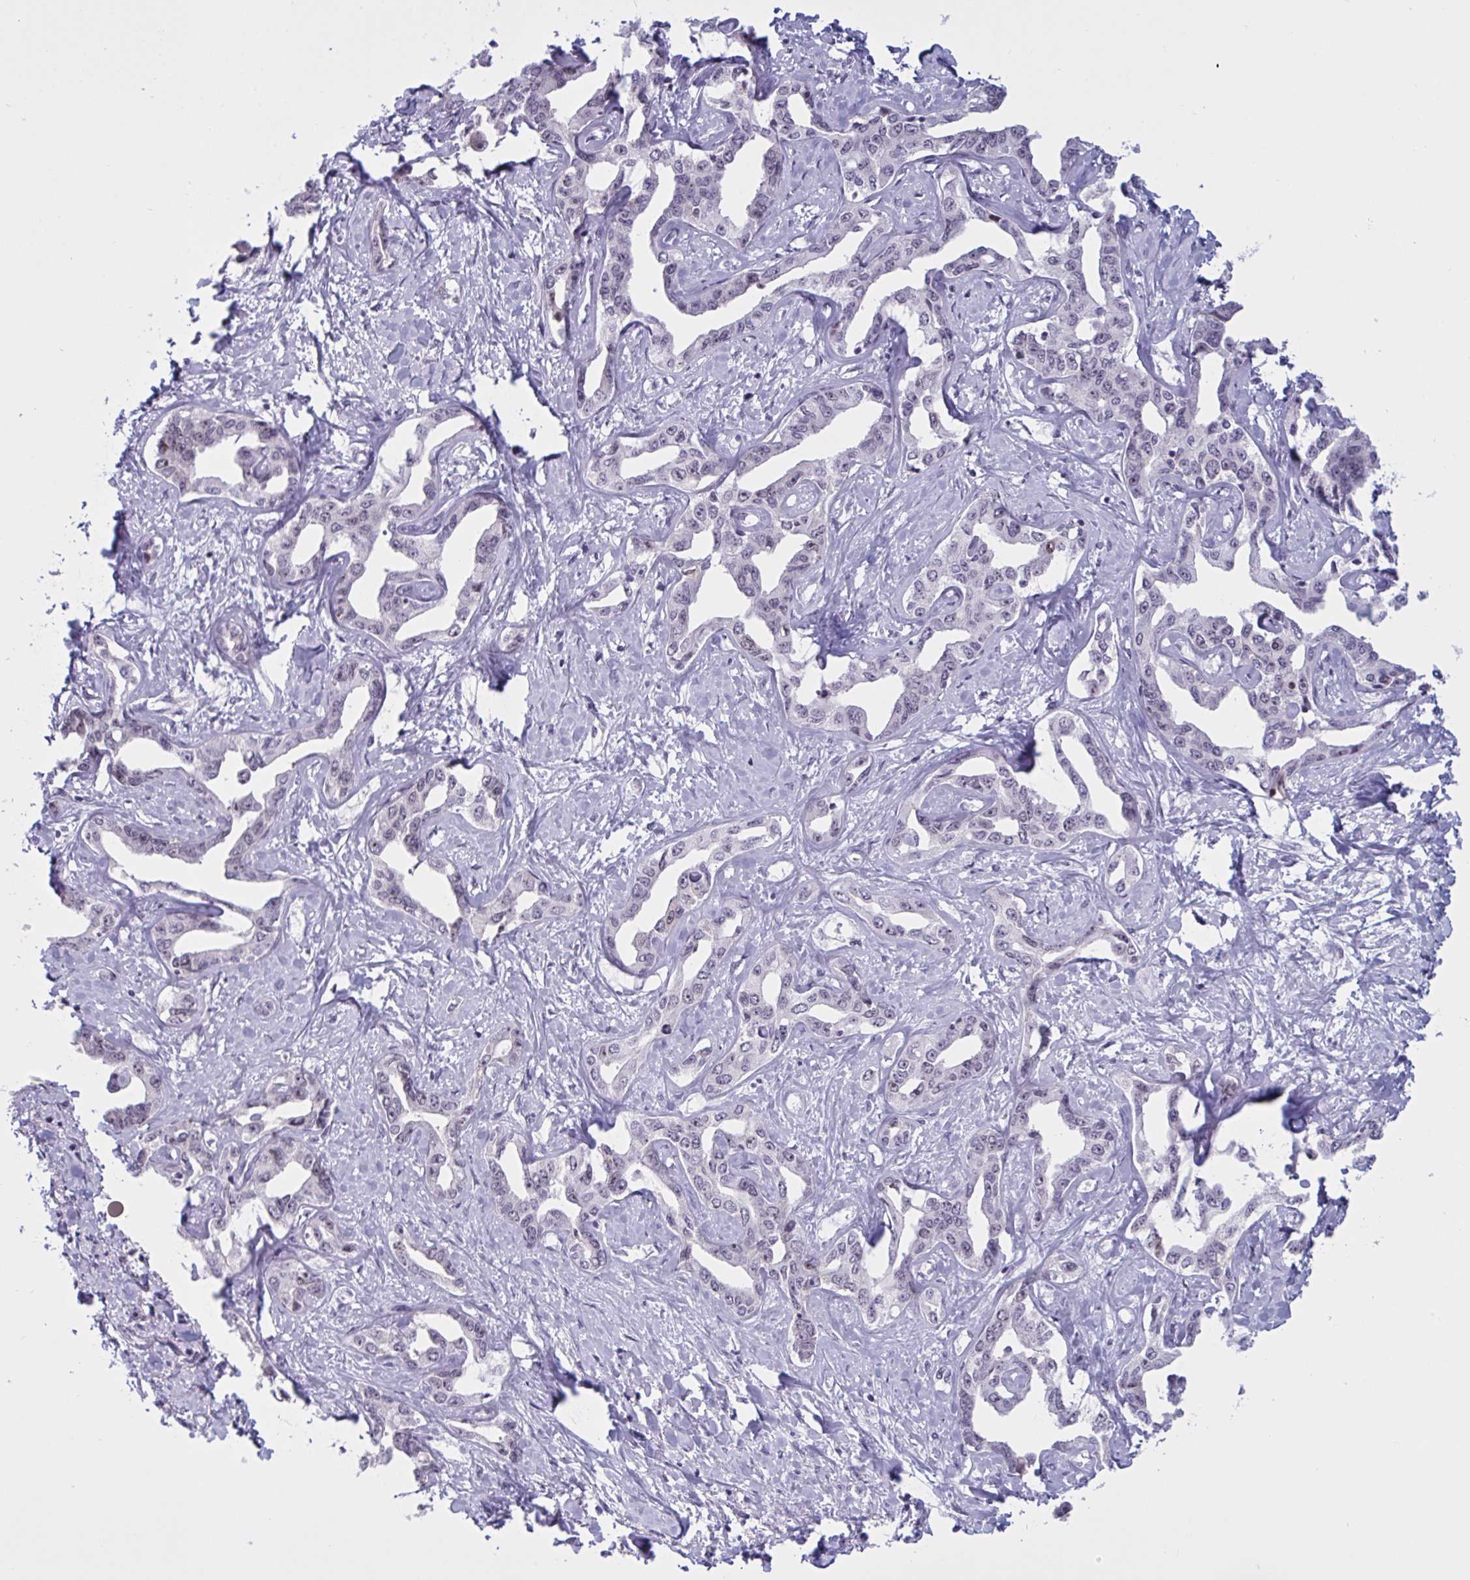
{"staining": {"intensity": "negative", "quantity": "none", "location": "none"}, "tissue": "liver cancer", "cell_type": "Tumor cells", "image_type": "cancer", "snomed": [{"axis": "morphology", "description": "Cholangiocarcinoma"}, {"axis": "topography", "description": "Liver"}], "caption": "An immunohistochemistry image of liver cancer (cholangiocarcinoma) is shown. There is no staining in tumor cells of liver cancer (cholangiocarcinoma). The staining is performed using DAB (3,3'-diaminobenzidine) brown chromogen with nuclei counter-stained in using hematoxylin.", "gene": "TGM6", "patient": {"sex": "male", "age": 59}}